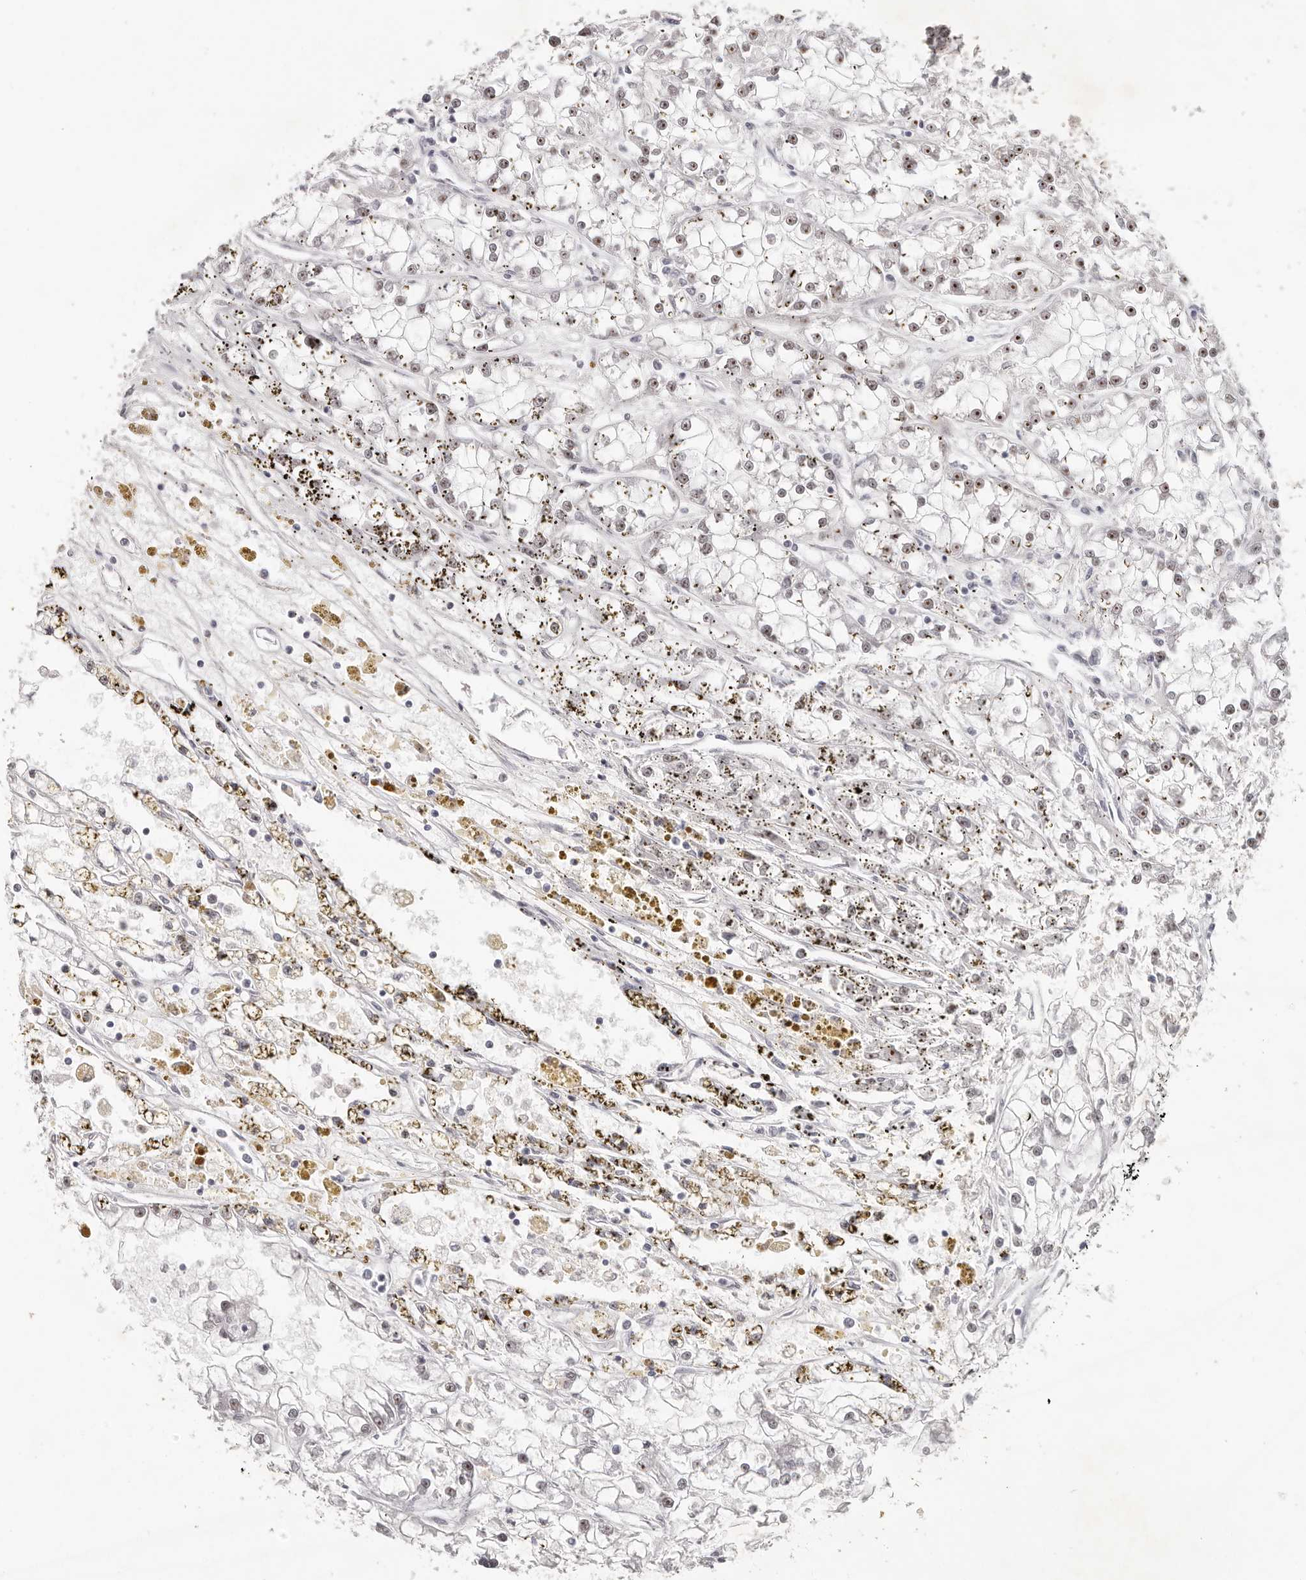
{"staining": {"intensity": "moderate", "quantity": "<25%", "location": "nuclear"}, "tissue": "renal cancer", "cell_type": "Tumor cells", "image_type": "cancer", "snomed": [{"axis": "morphology", "description": "Adenocarcinoma, NOS"}, {"axis": "topography", "description": "Kidney"}], "caption": "Renal adenocarcinoma stained for a protein (brown) demonstrates moderate nuclear positive positivity in approximately <25% of tumor cells.", "gene": "LARP7", "patient": {"sex": "female", "age": 52}}